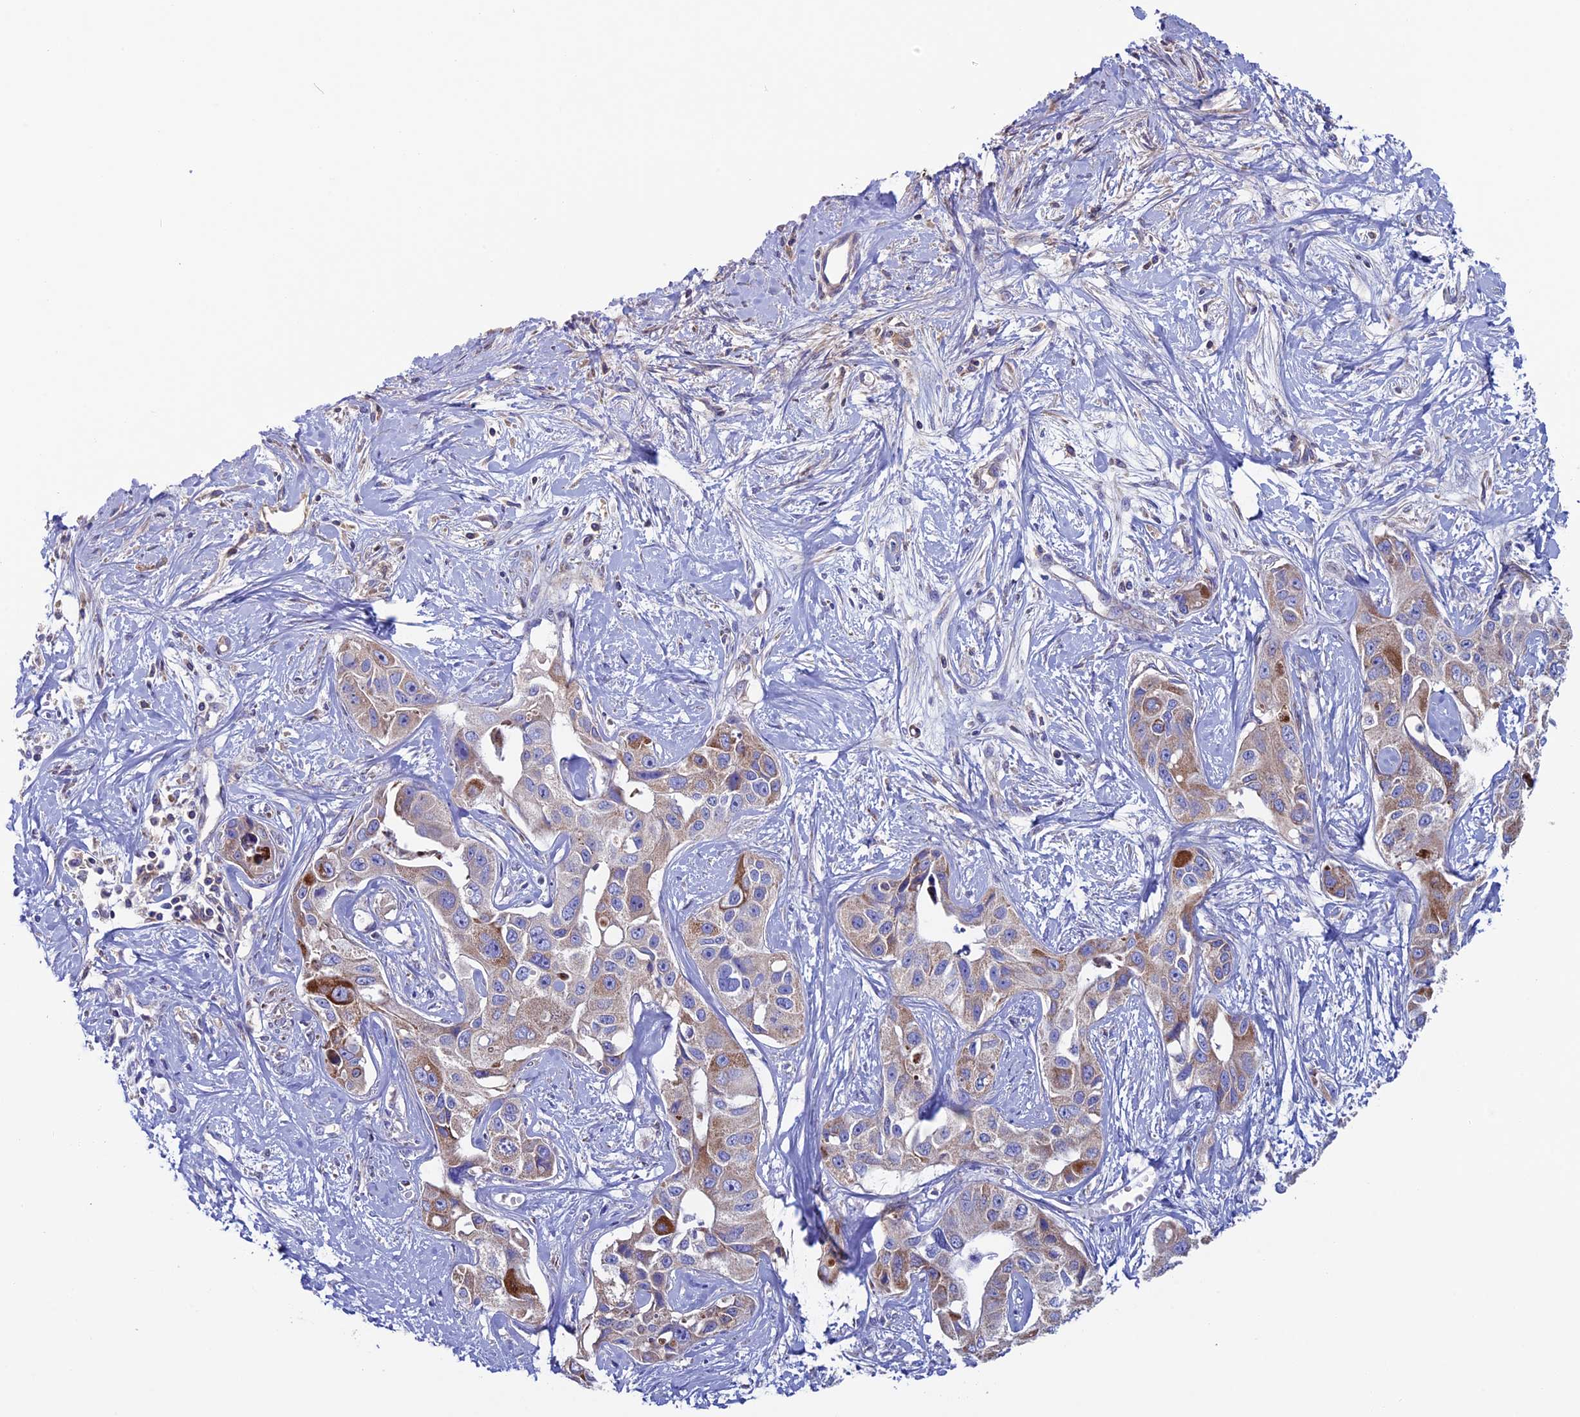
{"staining": {"intensity": "moderate", "quantity": ">75%", "location": "cytoplasmic/membranous"}, "tissue": "liver cancer", "cell_type": "Tumor cells", "image_type": "cancer", "snomed": [{"axis": "morphology", "description": "Cholangiocarcinoma"}, {"axis": "topography", "description": "Liver"}], "caption": "Human liver cancer stained with a protein marker demonstrates moderate staining in tumor cells.", "gene": "SLC15A5", "patient": {"sex": "male", "age": 59}}